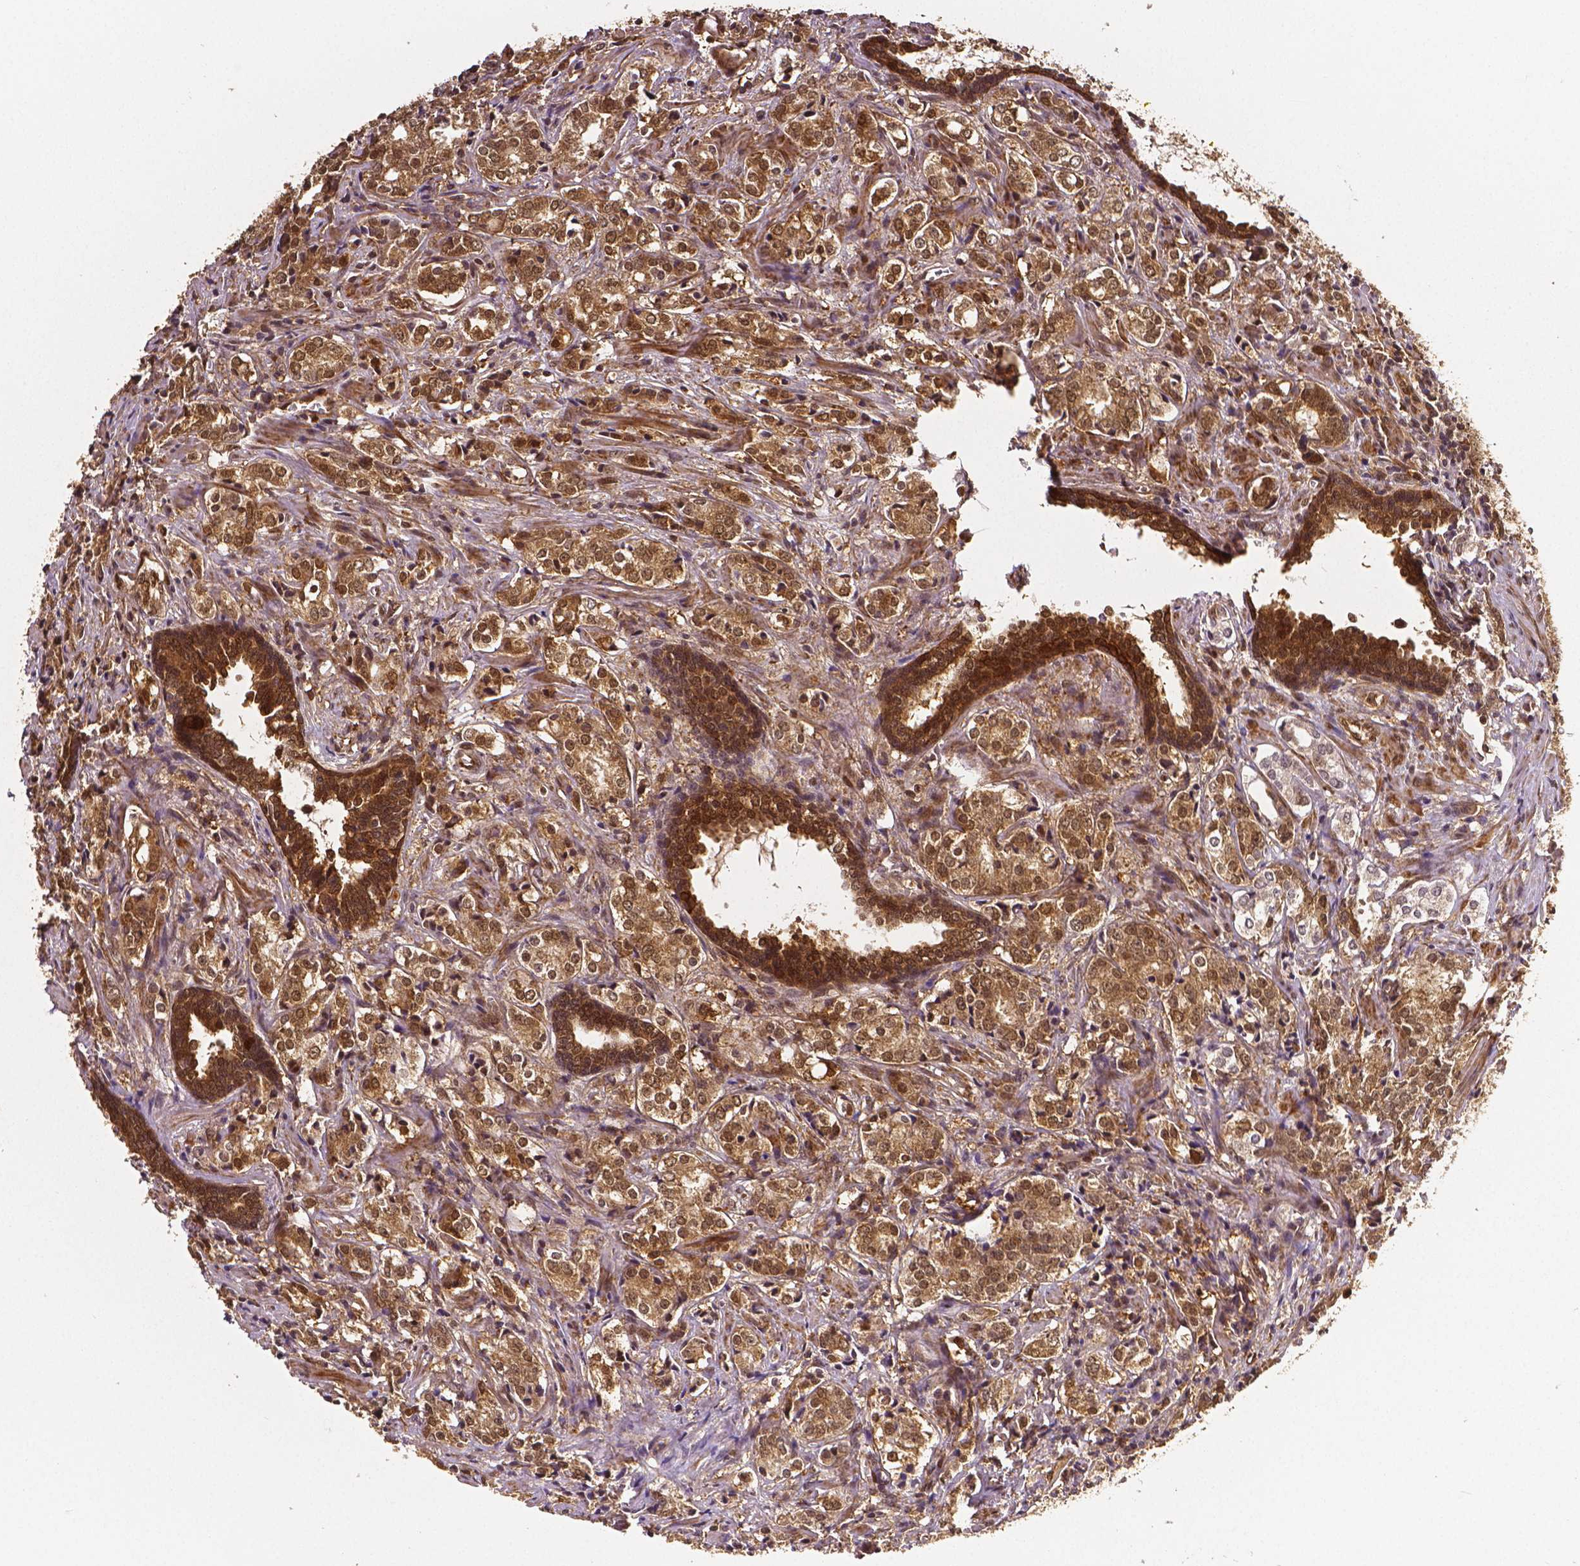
{"staining": {"intensity": "strong", "quantity": ">75%", "location": "cytoplasmic/membranous"}, "tissue": "prostate cancer", "cell_type": "Tumor cells", "image_type": "cancer", "snomed": [{"axis": "morphology", "description": "Adenocarcinoma, NOS"}, {"axis": "topography", "description": "Prostate and seminal vesicle, NOS"}], "caption": "Protein expression analysis of prostate cancer (adenocarcinoma) exhibits strong cytoplasmic/membranous positivity in approximately >75% of tumor cells. (DAB (3,3'-diaminobenzidine) IHC with brightfield microscopy, high magnification).", "gene": "STAT3", "patient": {"sex": "male", "age": 63}}